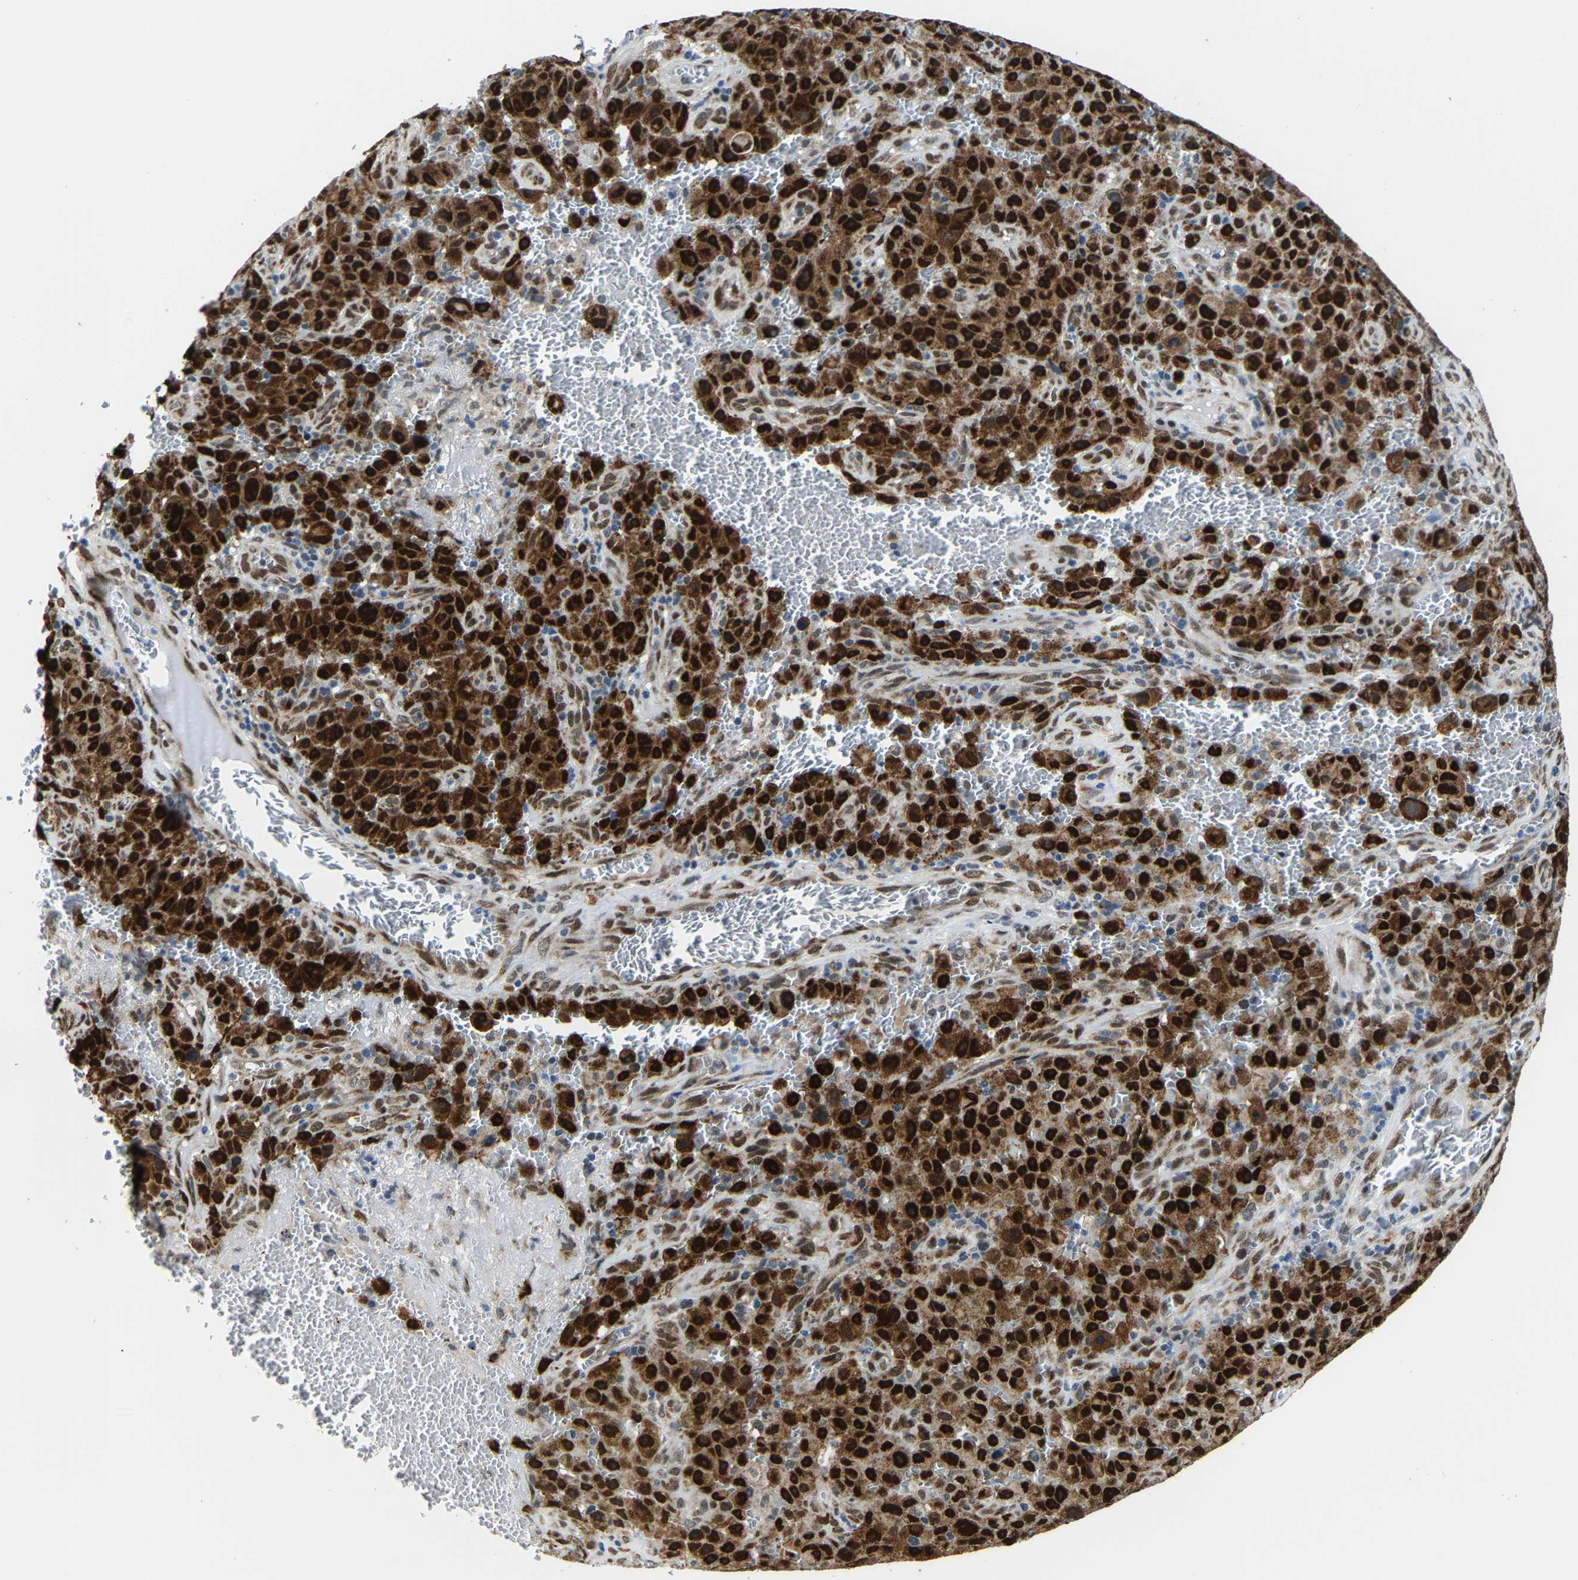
{"staining": {"intensity": "strong", "quantity": ">75%", "location": "cytoplasmic/membranous,nuclear"}, "tissue": "melanoma", "cell_type": "Tumor cells", "image_type": "cancer", "snomed": [{"axis": "morphology", "description": "Malignant melanoma, NOS"}, {"axis": "topography", "description": "Skin"}], "caption": "DAB (3,3'-diaminobenzidine) immunohistochemical staining of human melanoma demonstrates strong cytoplasmic/membranous and nuclear protein expression in about >75% of tumor cells.", "gene": "METTL1", "patient": {"sex": "female", "age": 82}}